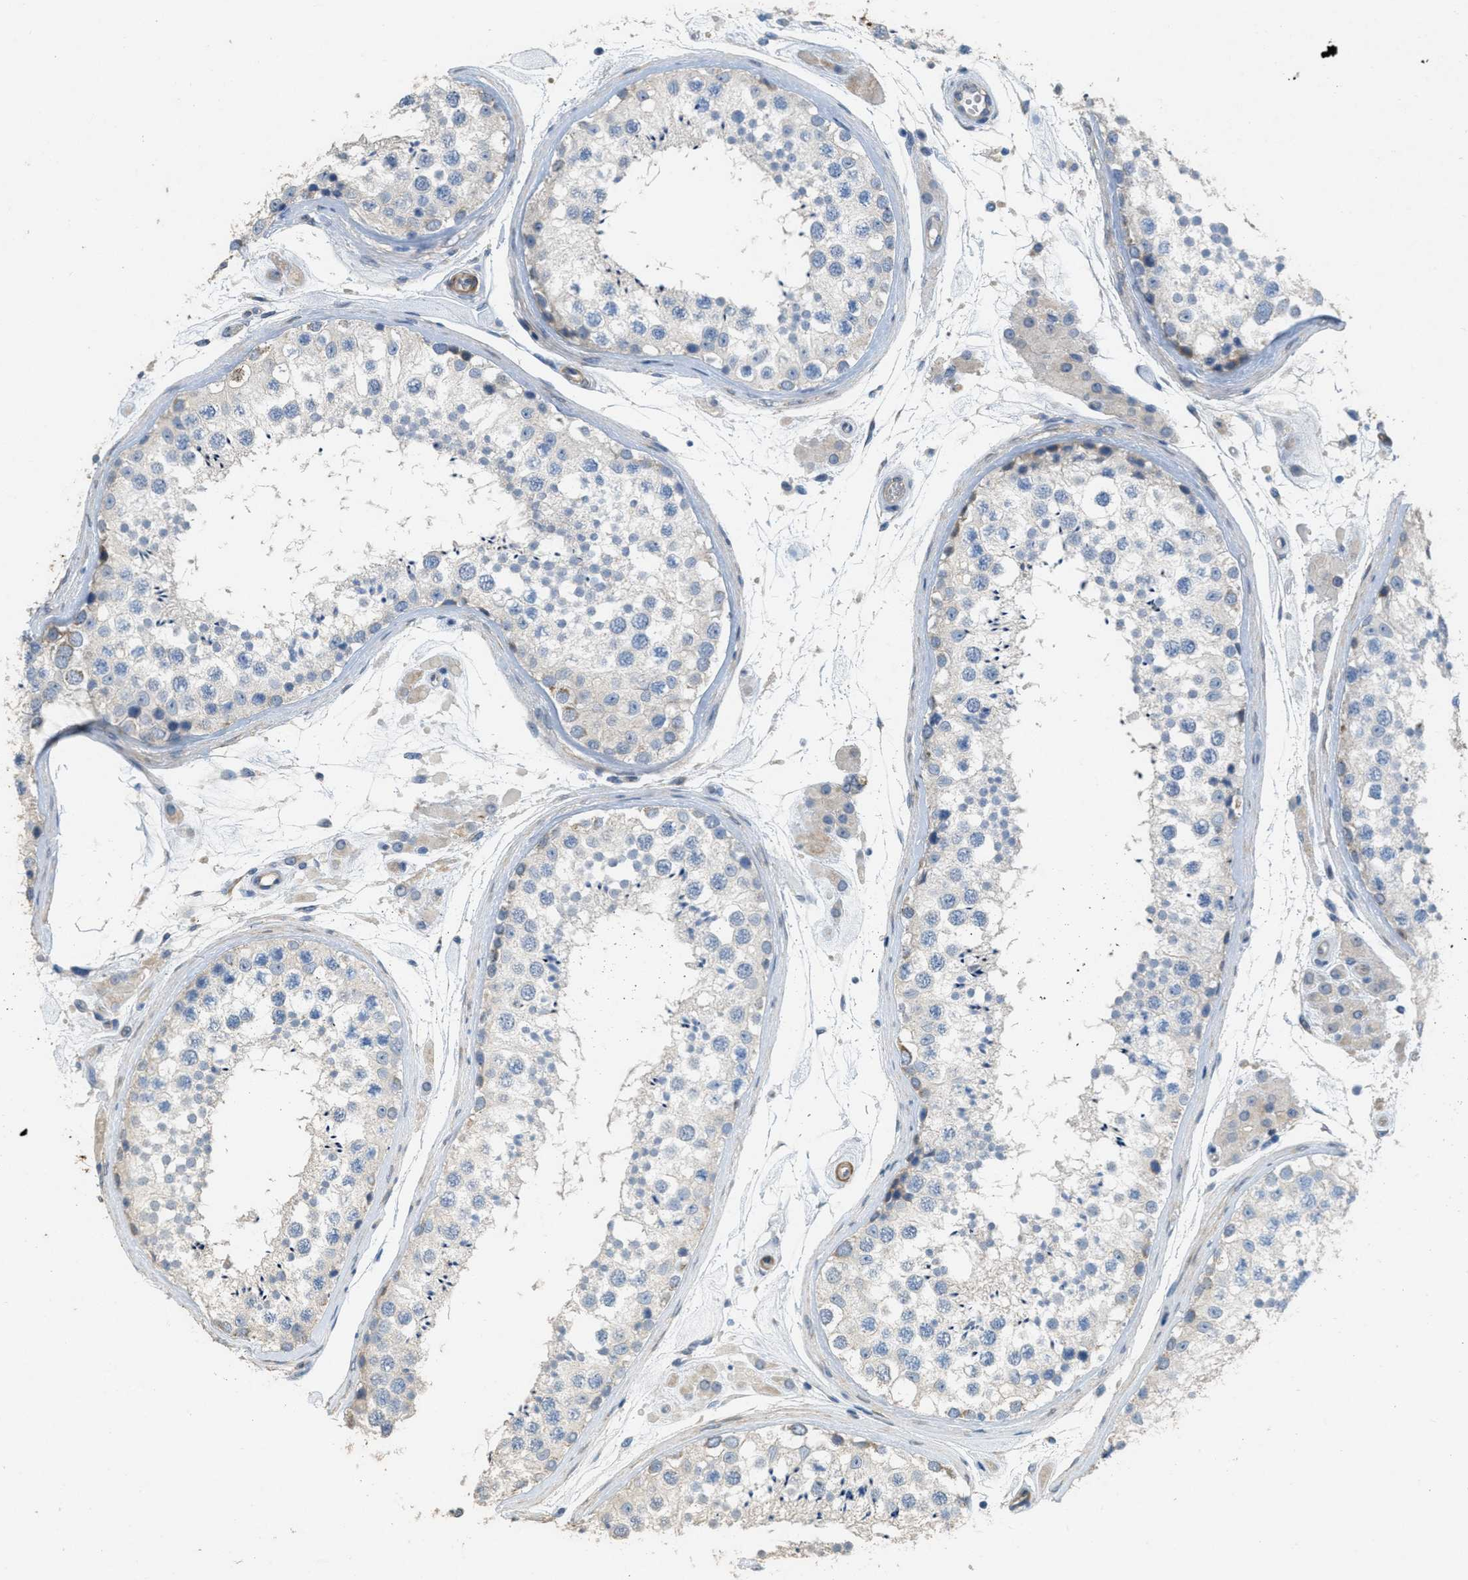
{"staining": {"intensity": "weak", "quantity": "<25%", "location": "cytoplasmic/membranous"}, "tissue": "testis", "cell_type": "Cells in seminiferous ducts", "image_type": "normal", "snomed": [{"axis": "morphology", "description": "Normal tissue, NOS"}, {"axis": "topography", "description": "Testis"}], "caption": "This is an immunohistochemistry histopathology image of unremarkable human testis. There is no expression in cells in seminiferous ducts.", "gene": "MRS2", "patient": {"sex": "male", "age": 46}}